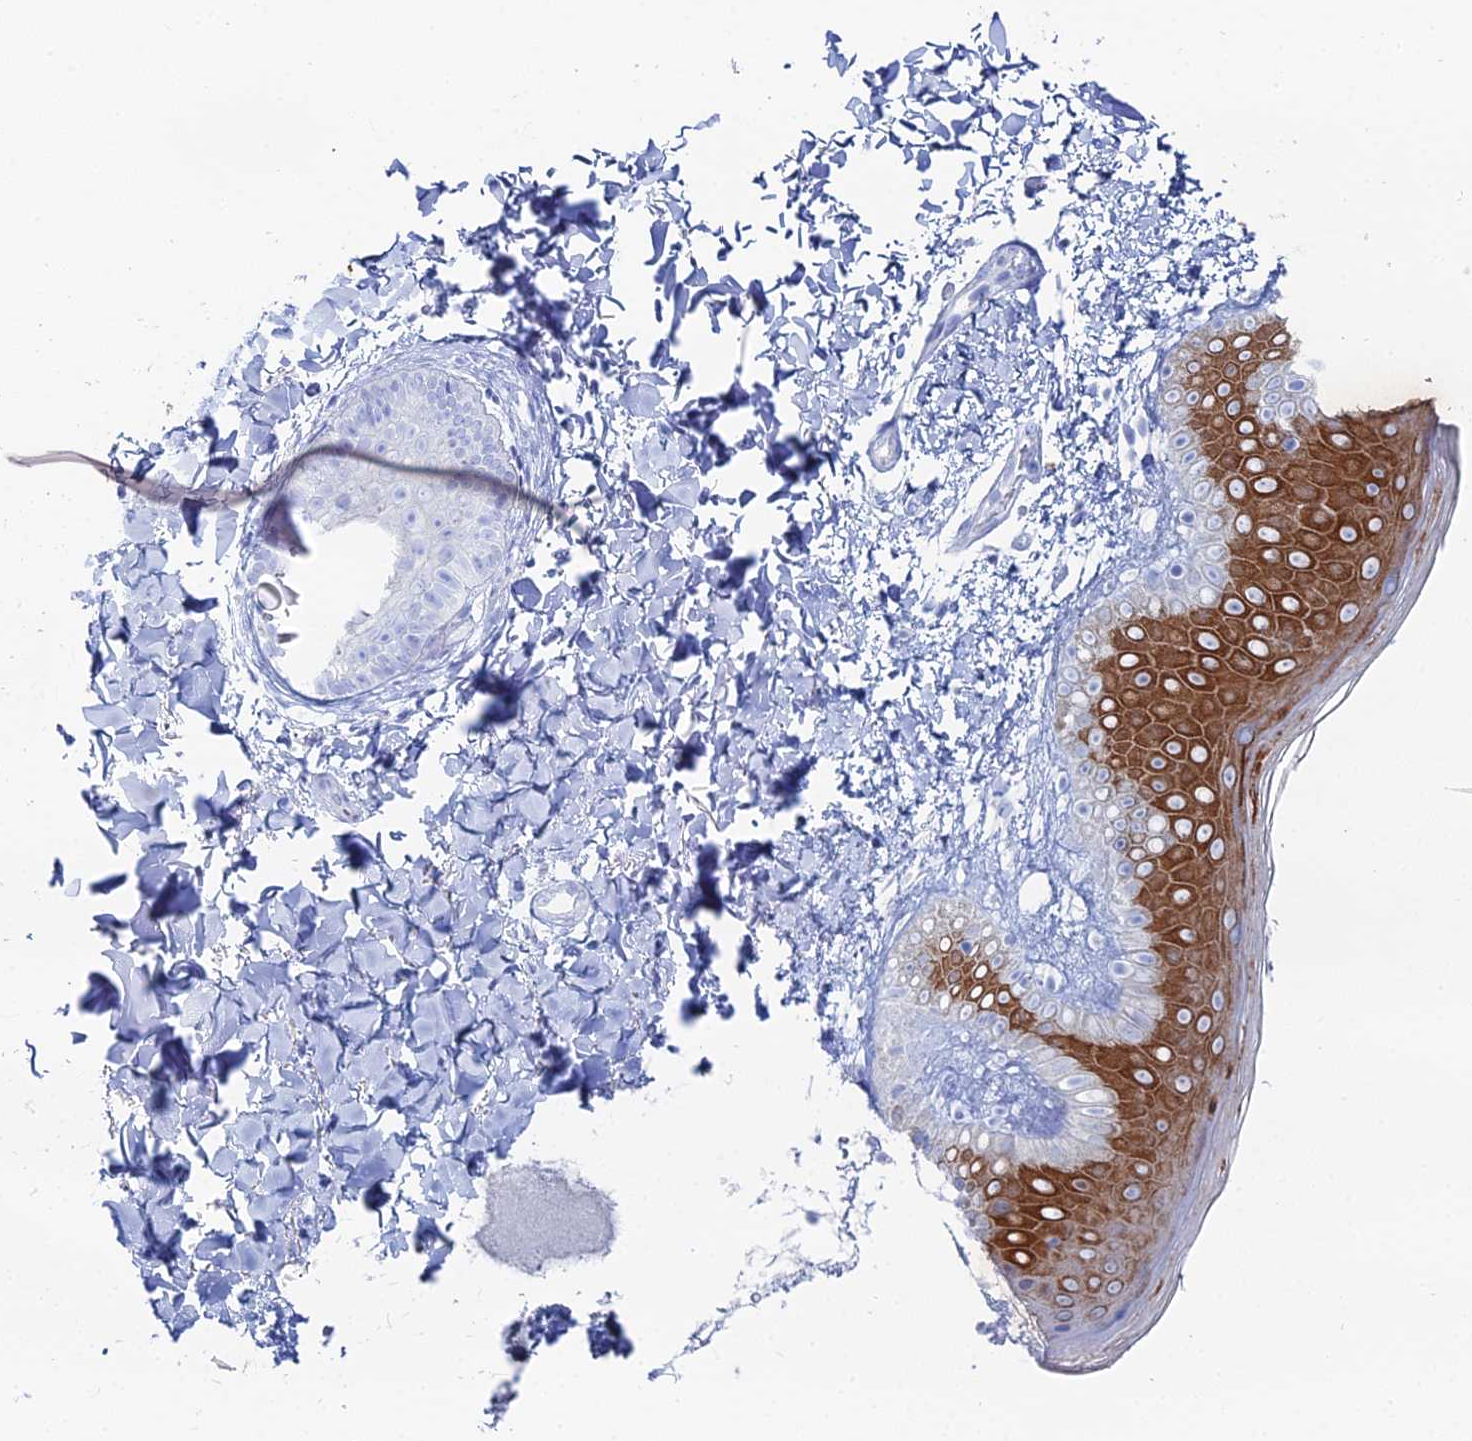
{"staining": {"intensity": "negative", "quantity": "none", "location": "none"}, "tissue": "skin", "cell_type": "Fibroblasts", "image_type": "normal", "snomed": [{"axis": "morphology", "description": "Normal tissue, NOS"}, {"axis": "topography", "description": "Skin"}], "caption": "This histopathology image is of benign skin stained with immunohistochemistry to label a protein in brown with the nuclei are counter-stained blue. There is no staining in fibroblasts.", "gene": "DHX34", "patient": {"sex": "male", "age": 36}}